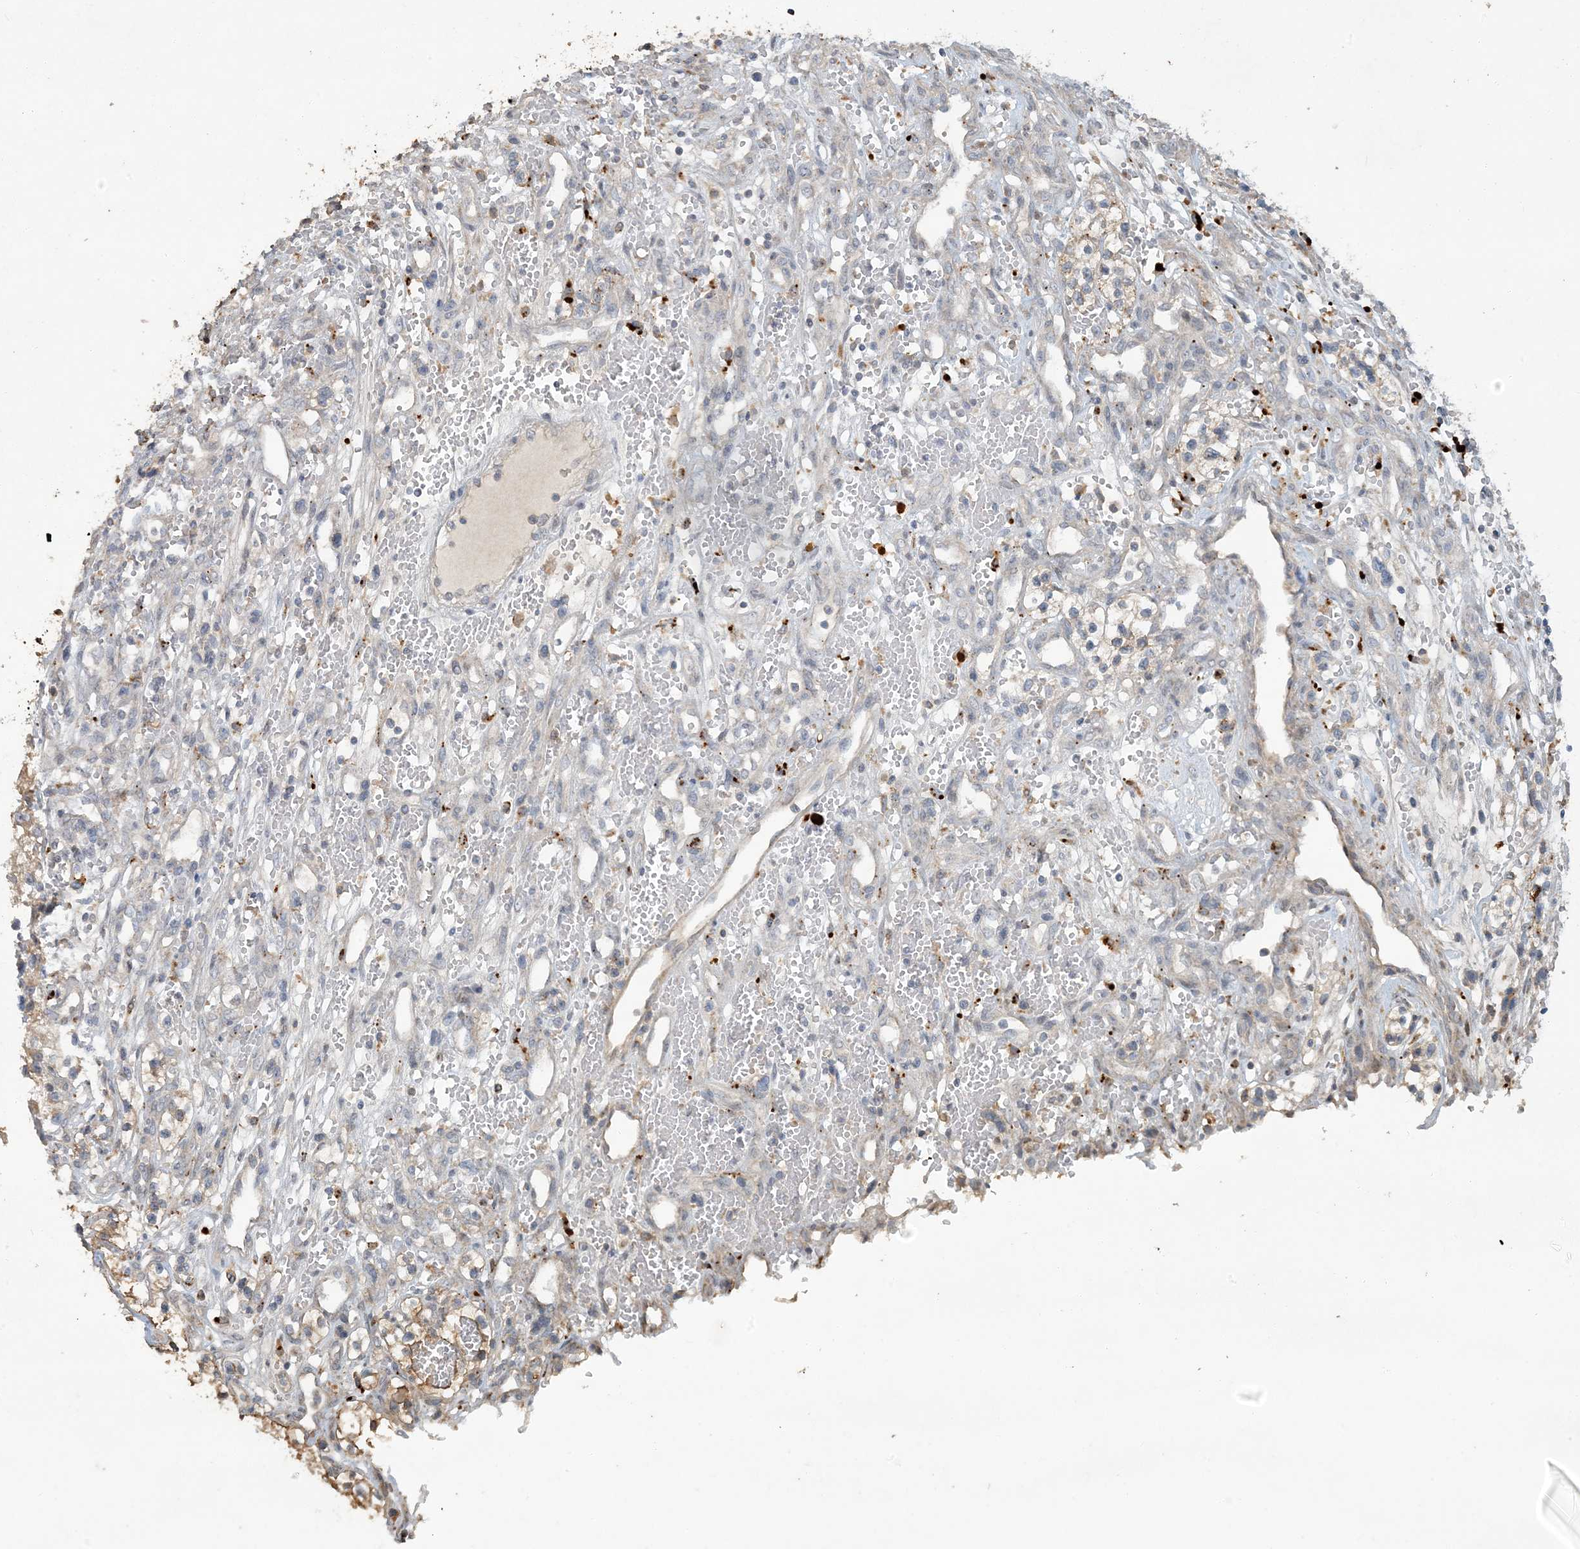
{"staining": {"intensity": "weak", "quantity": "25%-75%", "location": "cytoplasmic/membranous"}, "tissue": "renal cancer", "cell_type": "Tumor cells", "image_type": "cancer", "snomed": [{"axis": "morphology", "description": "Adenocarcinoma, NOS"}, {"axis": "topography", "description": "Kidney"}], "caption": "Adenocarcinoma (renal) was stained to show a protein in brown. There is low levels of weak cytoplasmic/membranous staining in about 25%-75% of tumor cells.", "gene": "LTN1", "patient": {"sex": "female", "age": 57}}